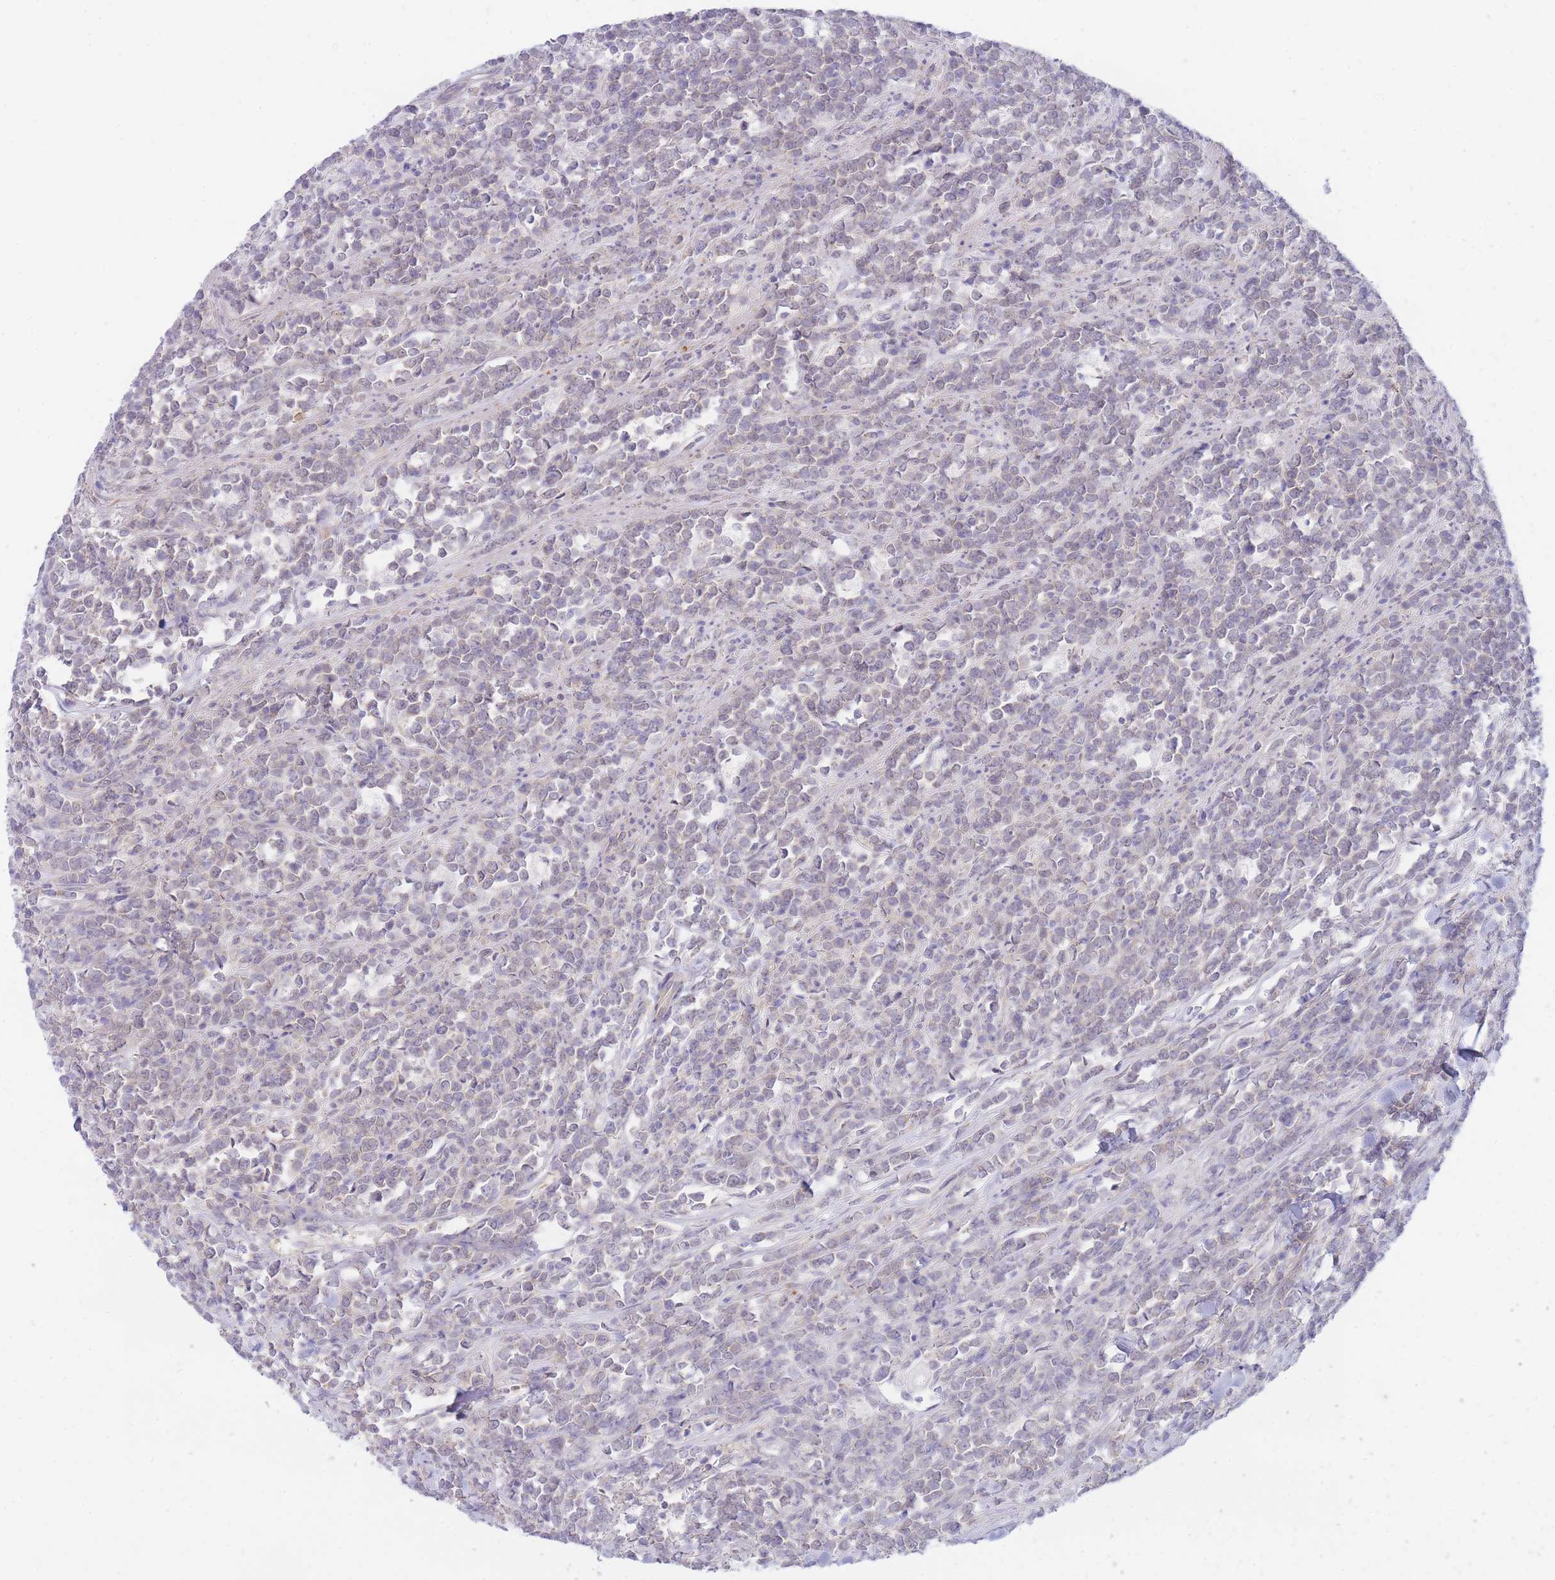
{"staining": {"intensity": "negative", "quantity": "none", "location": "none"}, "tissue": "lymphoma", "cell_type": "Tumor cells", "image_type": "cancer", "snomed": [{"axis": "morphology", "description": "Malignant lymphoma, non-Hodgkin's type, High grade"}, {"axis": "topography", "description": "Small intestine"}, {"axis": "topography", "description": "Colon"}], "caption": "Immunohistochemistry (IHC) of lymphoma exhibits no staining in tumor cells.", "gene": "SUGT1", "patient": {"sex": "male", "age": 8}}